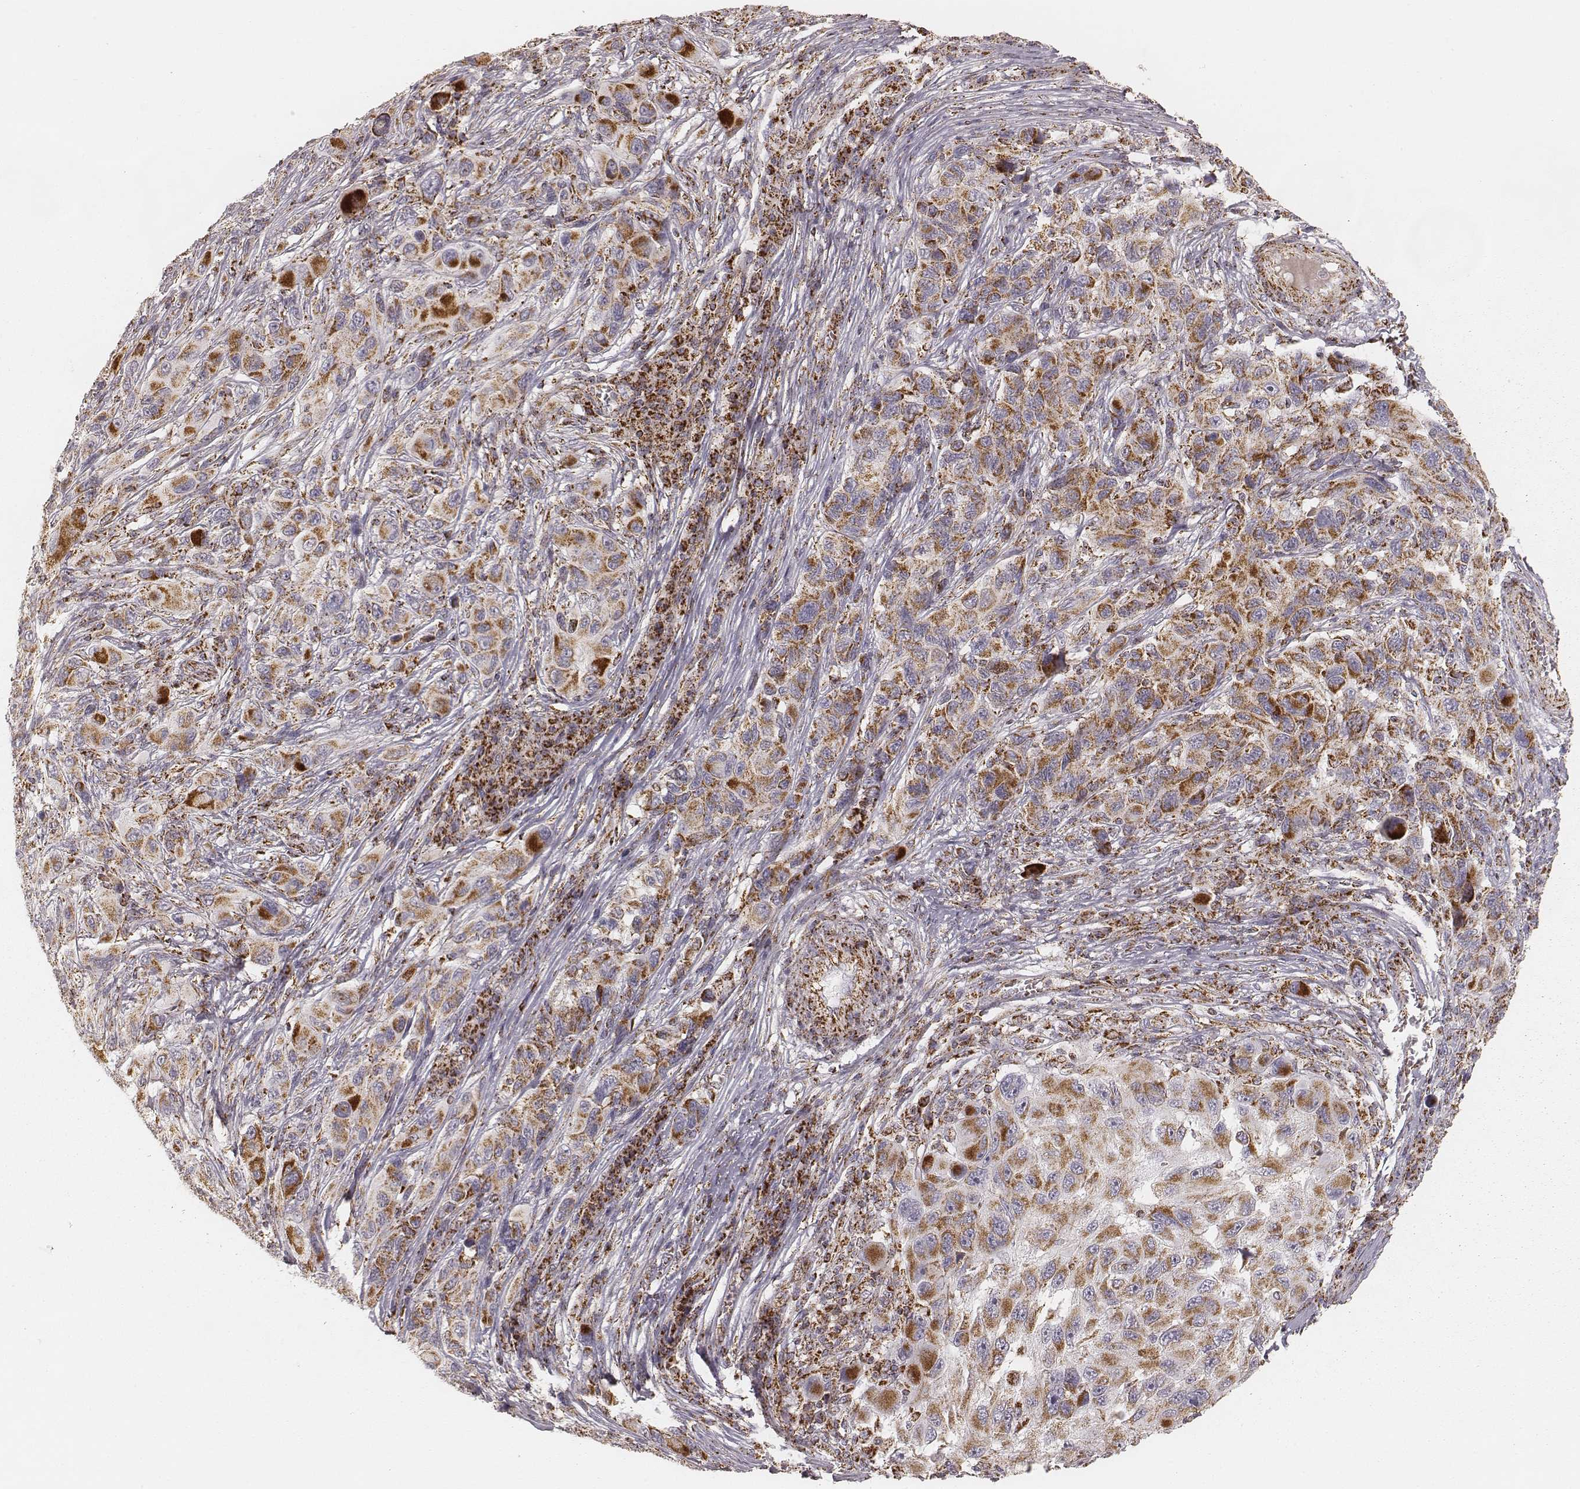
{"staining": {"intensity": "moderate", "quantity": ">75%", "location": "cytoplasmic/membranous"}, "tissue": "melanoma", "cell_type": "Tumor cells", "image_type": "cancer", "snomed": [{"axis": "morphology", "description": "Malignant melanoma, NOS"}, {"axis": "topography", "description": "Skin"}], "caption": "Immunohistochemistry (IHC) (DAB) staining of malignant melanoma demonstrates moderate cytoplasmic/membranous protein staining in about >75% of tumor cells. (DAB IHC with brightfield microscopy, high magnification).", "gene": "CS", "patient": {"sex": "male", "age": 53}}